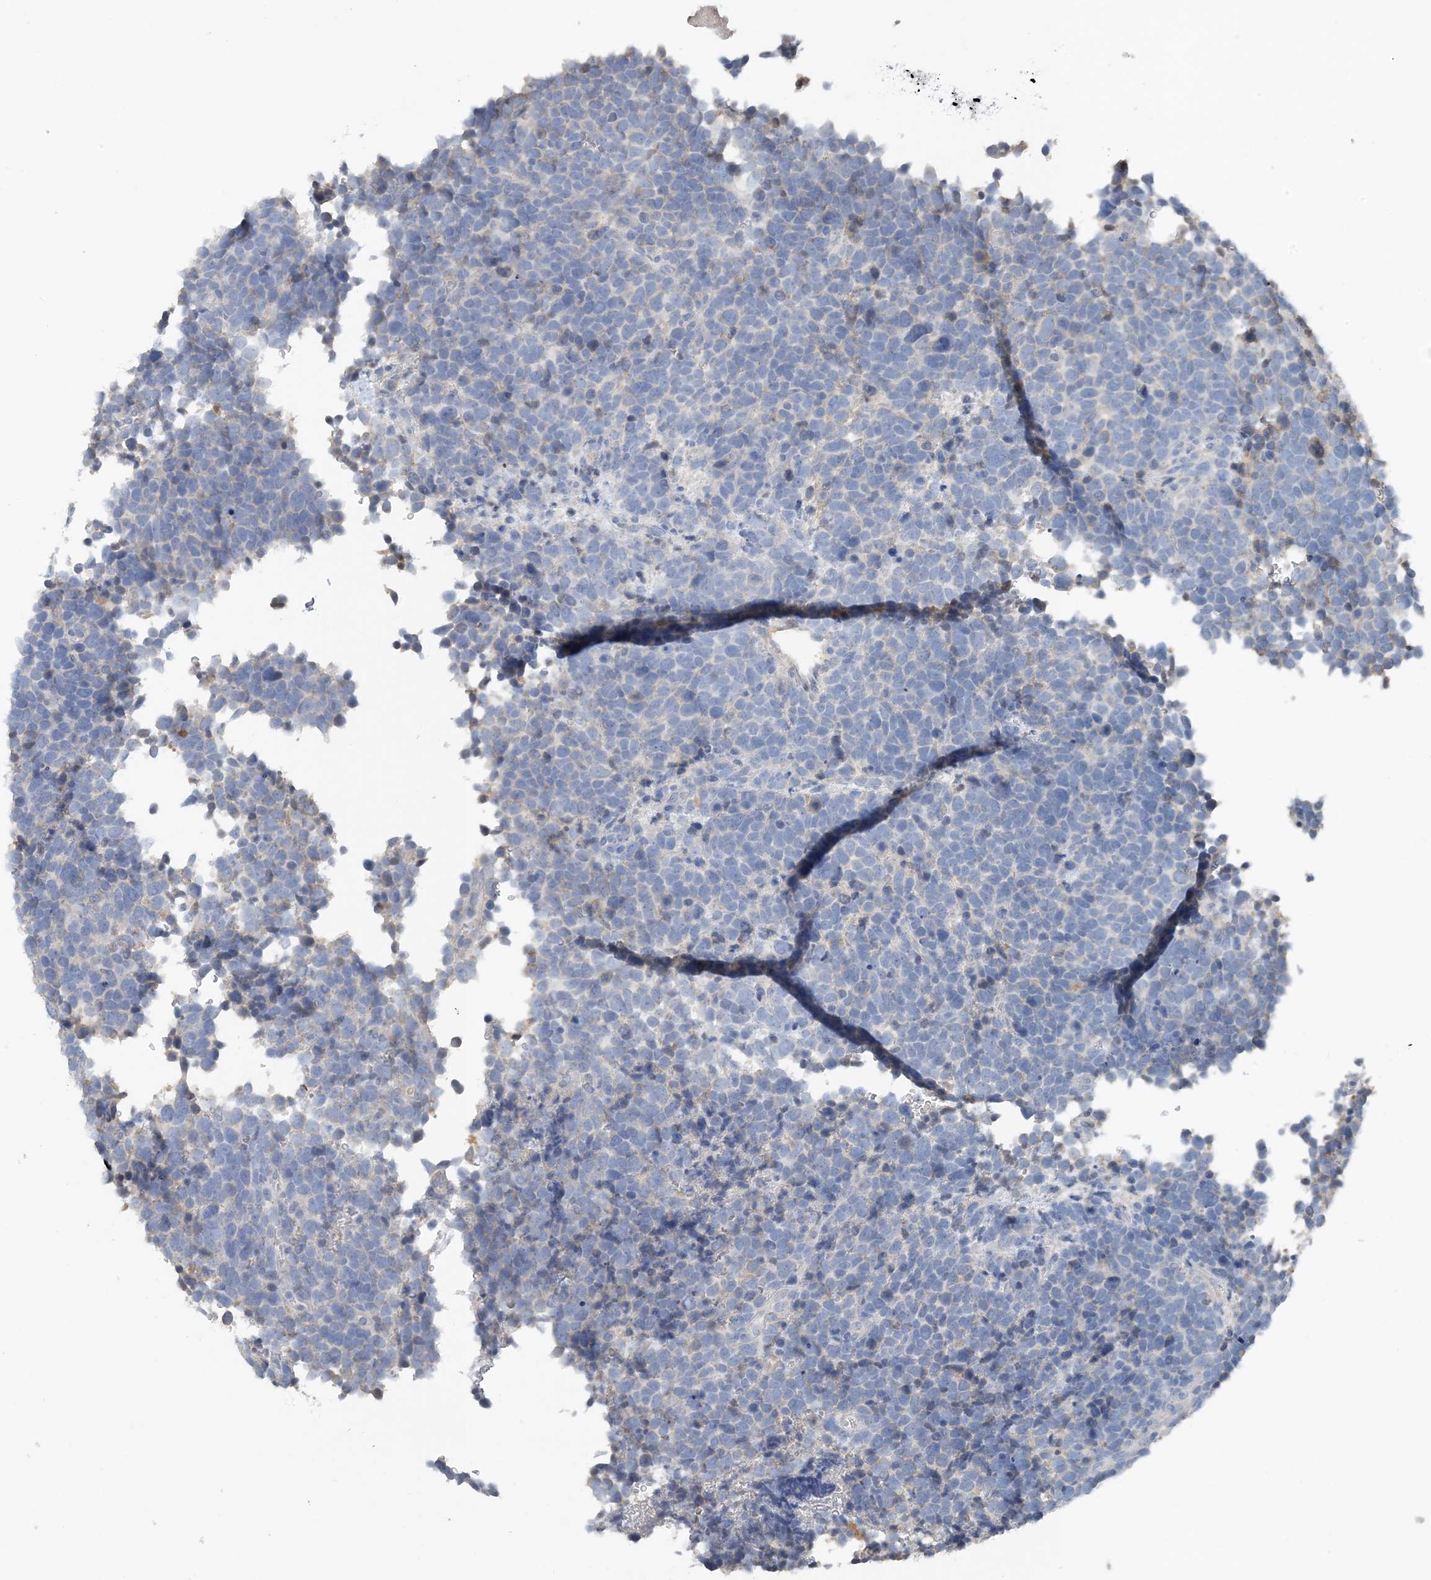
{"staining": {"intensity": "negative", "quantity": "none", "location": "none"}, "tissue": "urothelial cancer", "cell_type": "Tumor cells", "image_type": "cancer", "snomed": [{"axis": "morphology", "description": "Urothelial carcinoma, High grade"}, {"axis": "topography", "description": "Urinary bladder"}], "caption": "Micrograph shows no protein staining in tumor cells of high-grade urothelial carcinoma tissue.", "gene": "CTRL", "patient": {"sex": "female", "age": 82}}